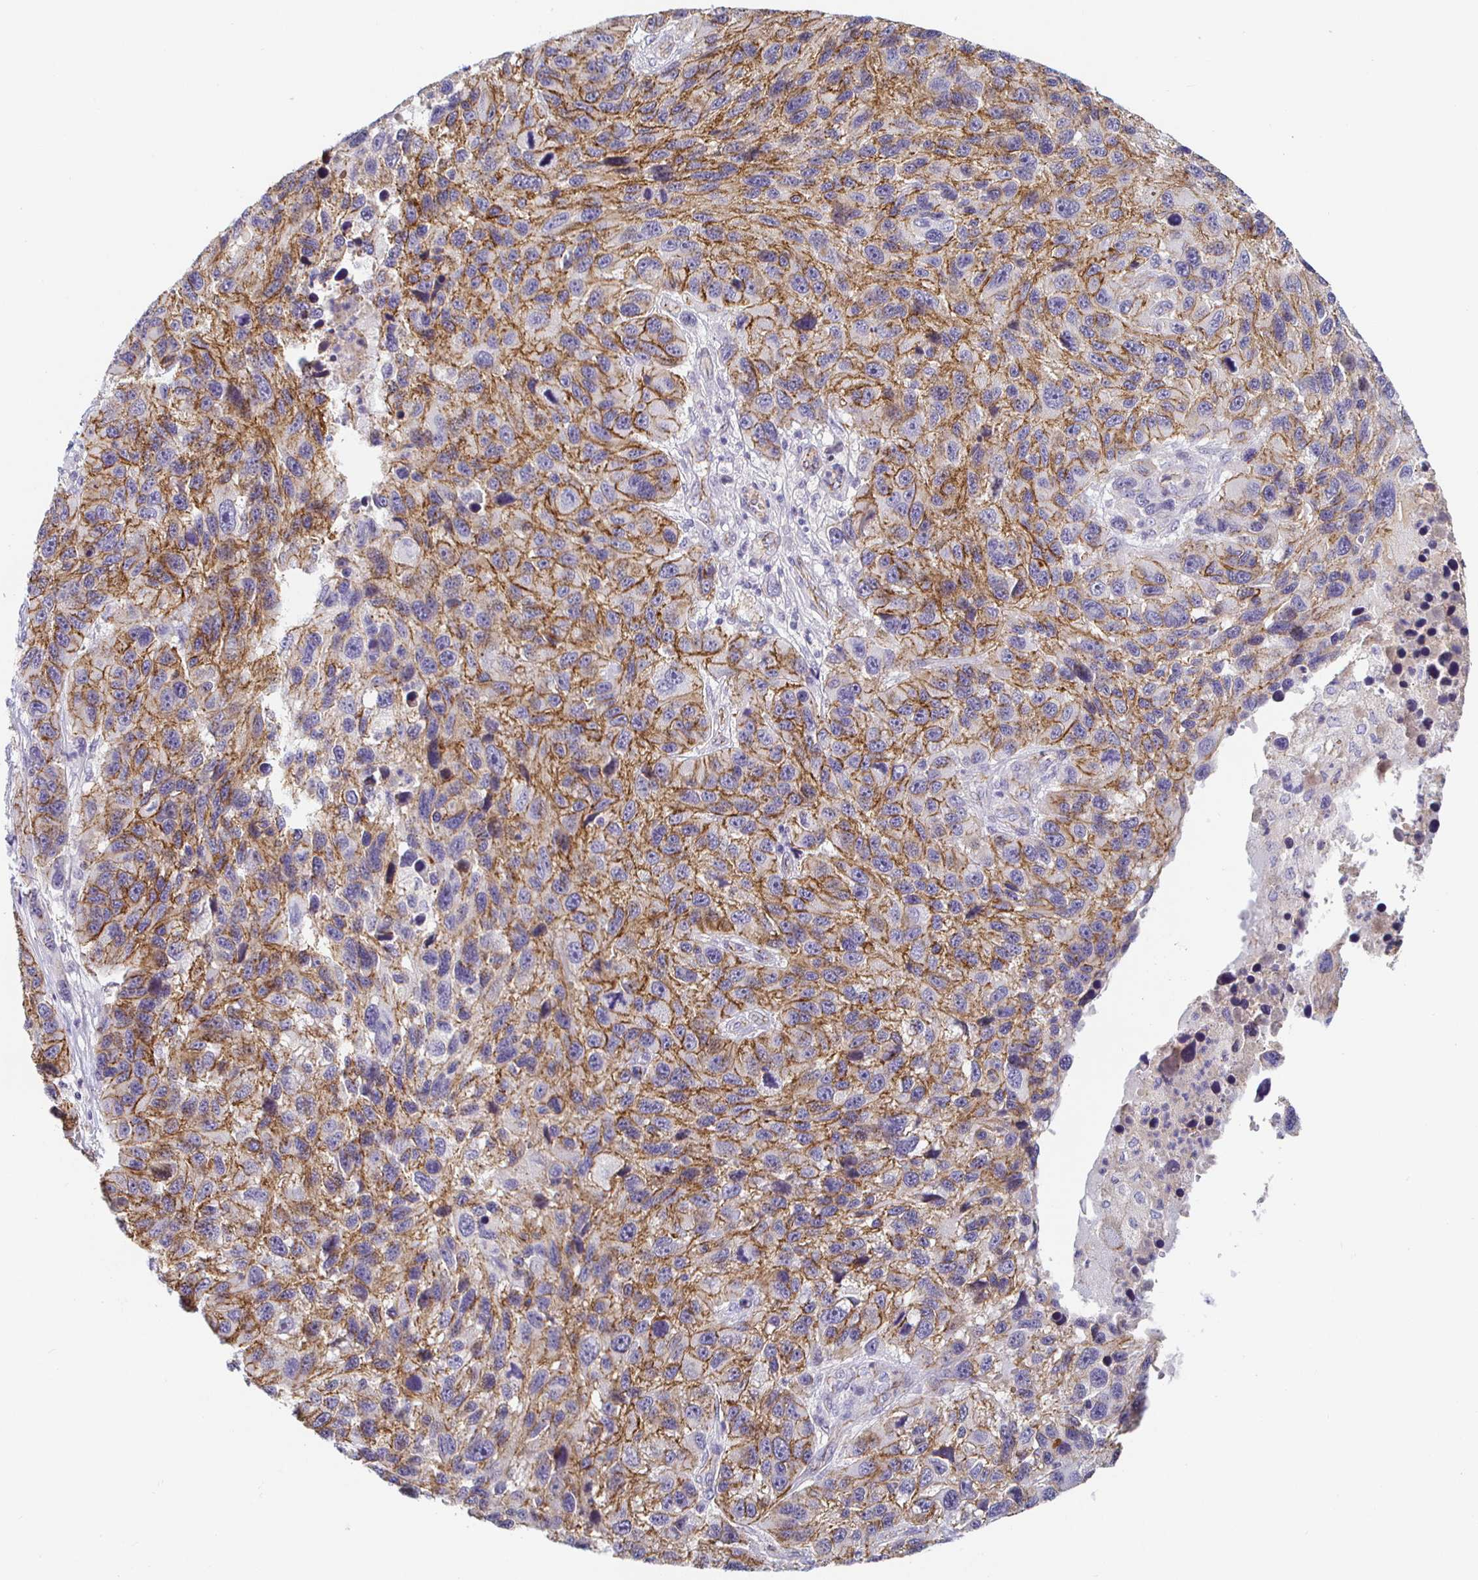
{"staining": {"intensity": "moderate", "quantity": ">75%", "location": "cytoplasmic/membranous"}, "tissue": "melanoma", "cell_type": "Tumor cells", "image_type": "cancer", "snomed": [{"axis": "morphology", "description": "Malignant melanoma, NOS"}, {"axis": "topography", "description": "Skin"}], "caption": "High-magnification brightfield microscopy of melanoma stained with DAB (3,3'-diaminobenzidine) (brown) and counterstained with hematoxylin (blue). tumor cells exhibit moderate cytoplasmic/membranous positivity is seen in approximately>75% of cells.", "gene": "PIWIL3", "patient": {"sex": "male", "age": 53}}